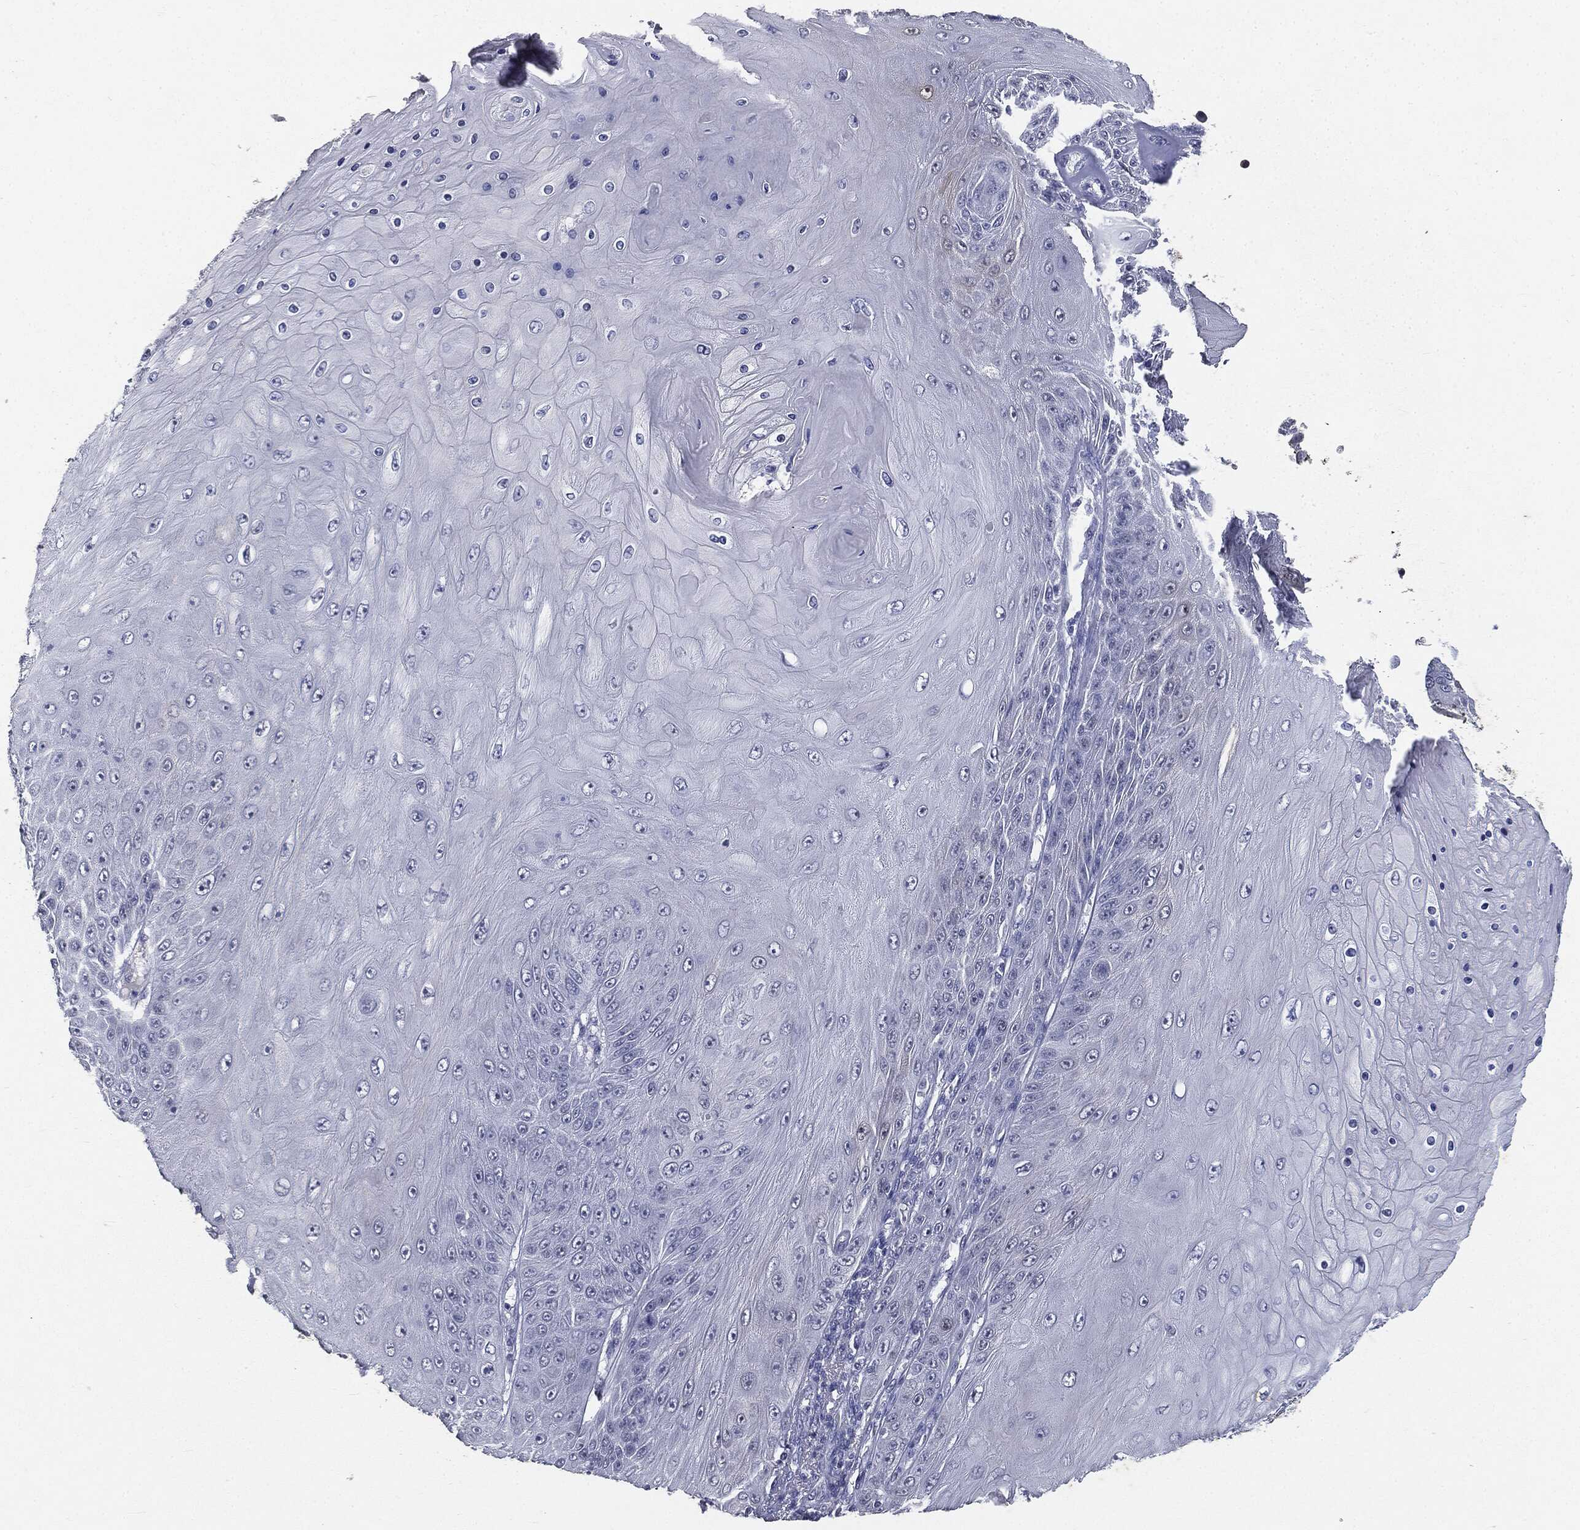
{"staining": {"intensity": "negative", "quantity": "none", "location": "none"}, "tissue": "skin cancer", "cell_type": "Tumor cells", "image_type": "cancer", "snomed": [{"axis": "morphology", "description": "Squamous cell carcinoma, NOS"}, {"axis": "topography", "description": "Skin"}], "caption": "A histopathology image of squamous cell carcinoma (skin) stained for a protein displays no brown staining in tumor cells.", "gene": "SLC2A2", "patient": {"sex": "male", "age": 62}}